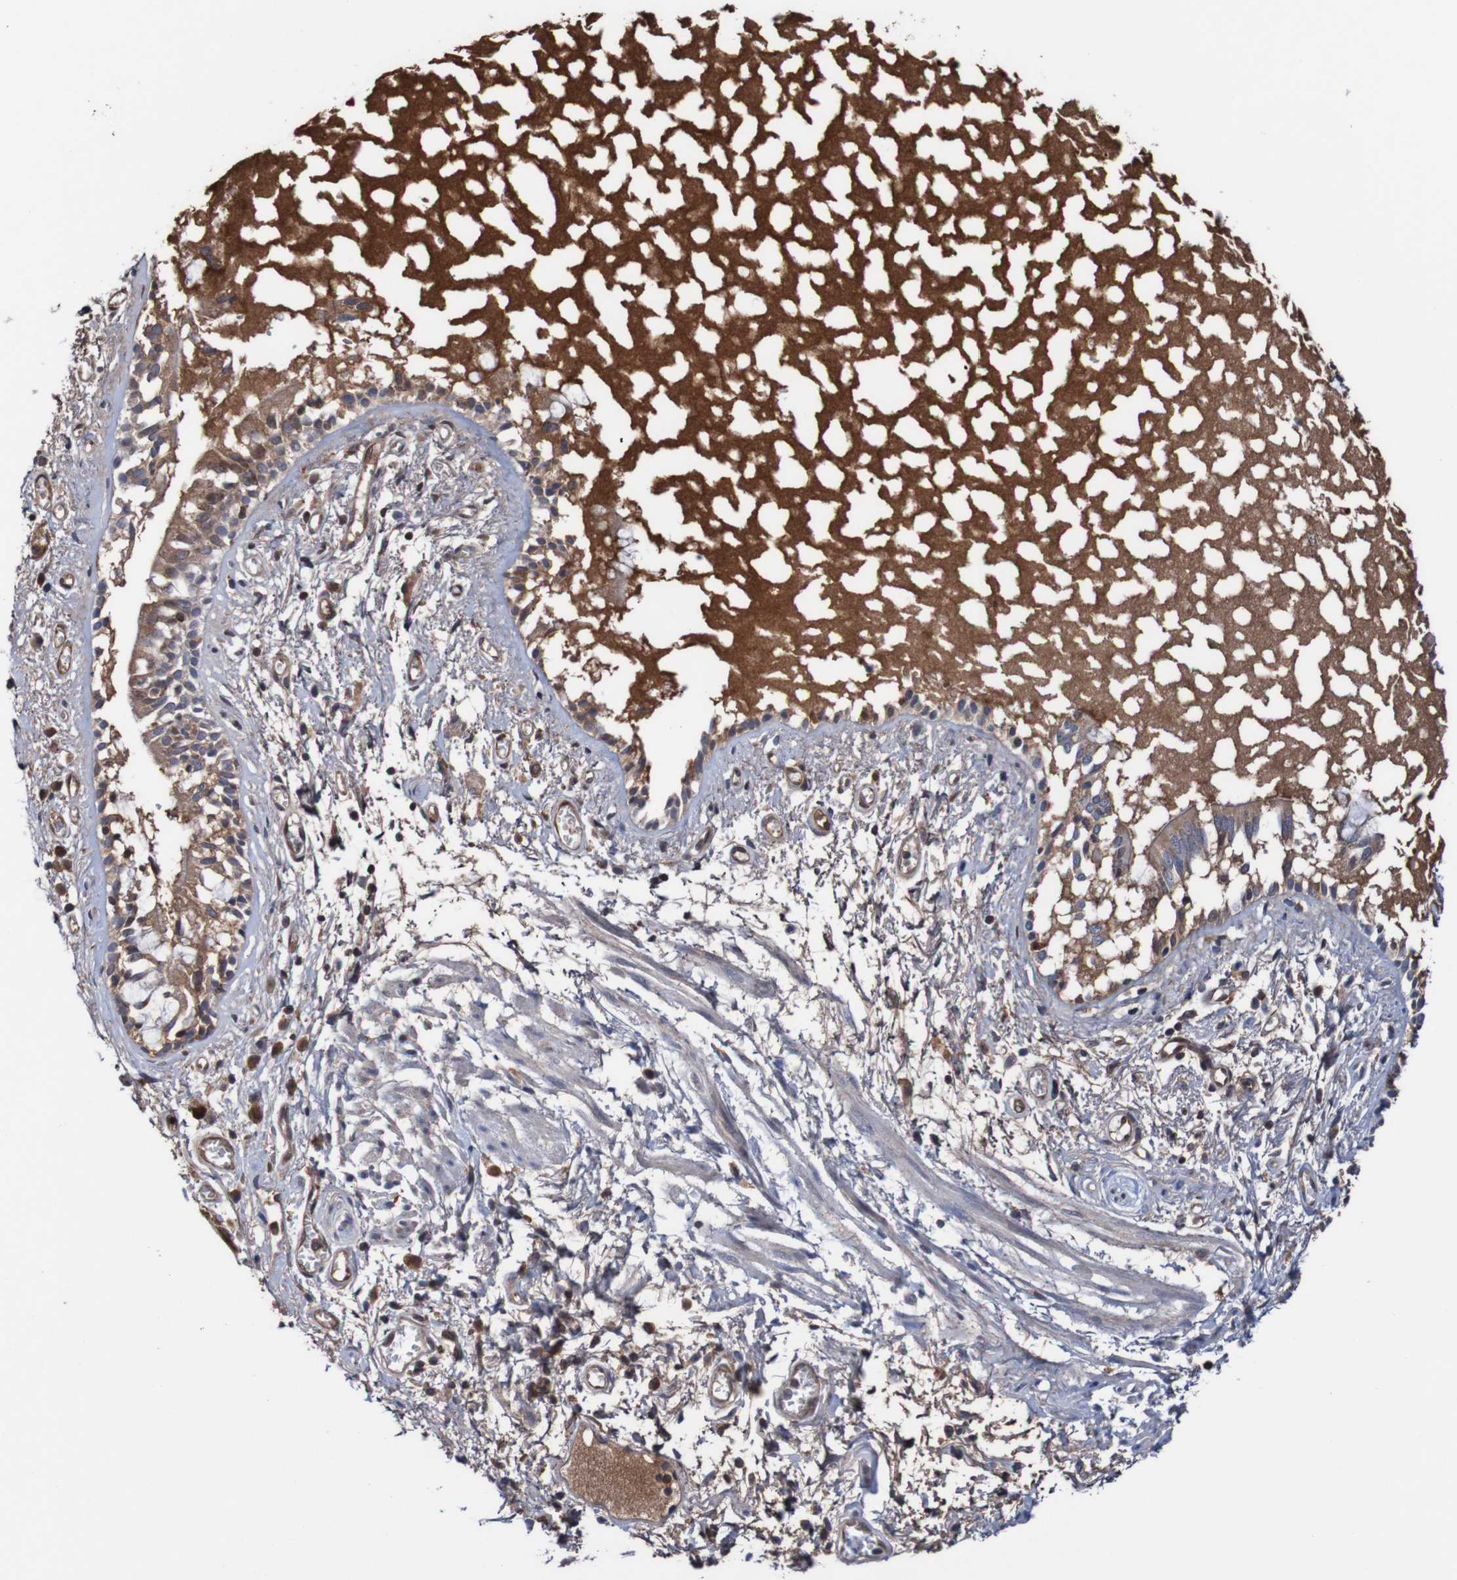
{"staining": {"intensity": "moderate", "quantity": ">75%", "location": "cytoplasmic/membranous"}, "tissue": "bronchus", "cell_type": "Respiratory epithelial cells", "image_type": "normal", "snomed": [{"axis": "morphology", "description": "Normal tissue, NOS"}, {"axis": "morphology", "description": "Inflammation, NOS"}, {"axis": "topography", "description": "Cartilage tissue"}, {"axis": "topography", "description": "Lung"}], "caption": "Immunohistochemical staining of unremarkable bronchus displays >75% levels of moderate cytoplasmic/membranous protein positivity in about >75% of respiratory epithelial cells. (DAB (3,3'-diaminobenzidine) IHC, brown staining for protein, blue staining for nuclei).", "gene": "RIGI", "patient": {"sex": "male", "age": 71}}